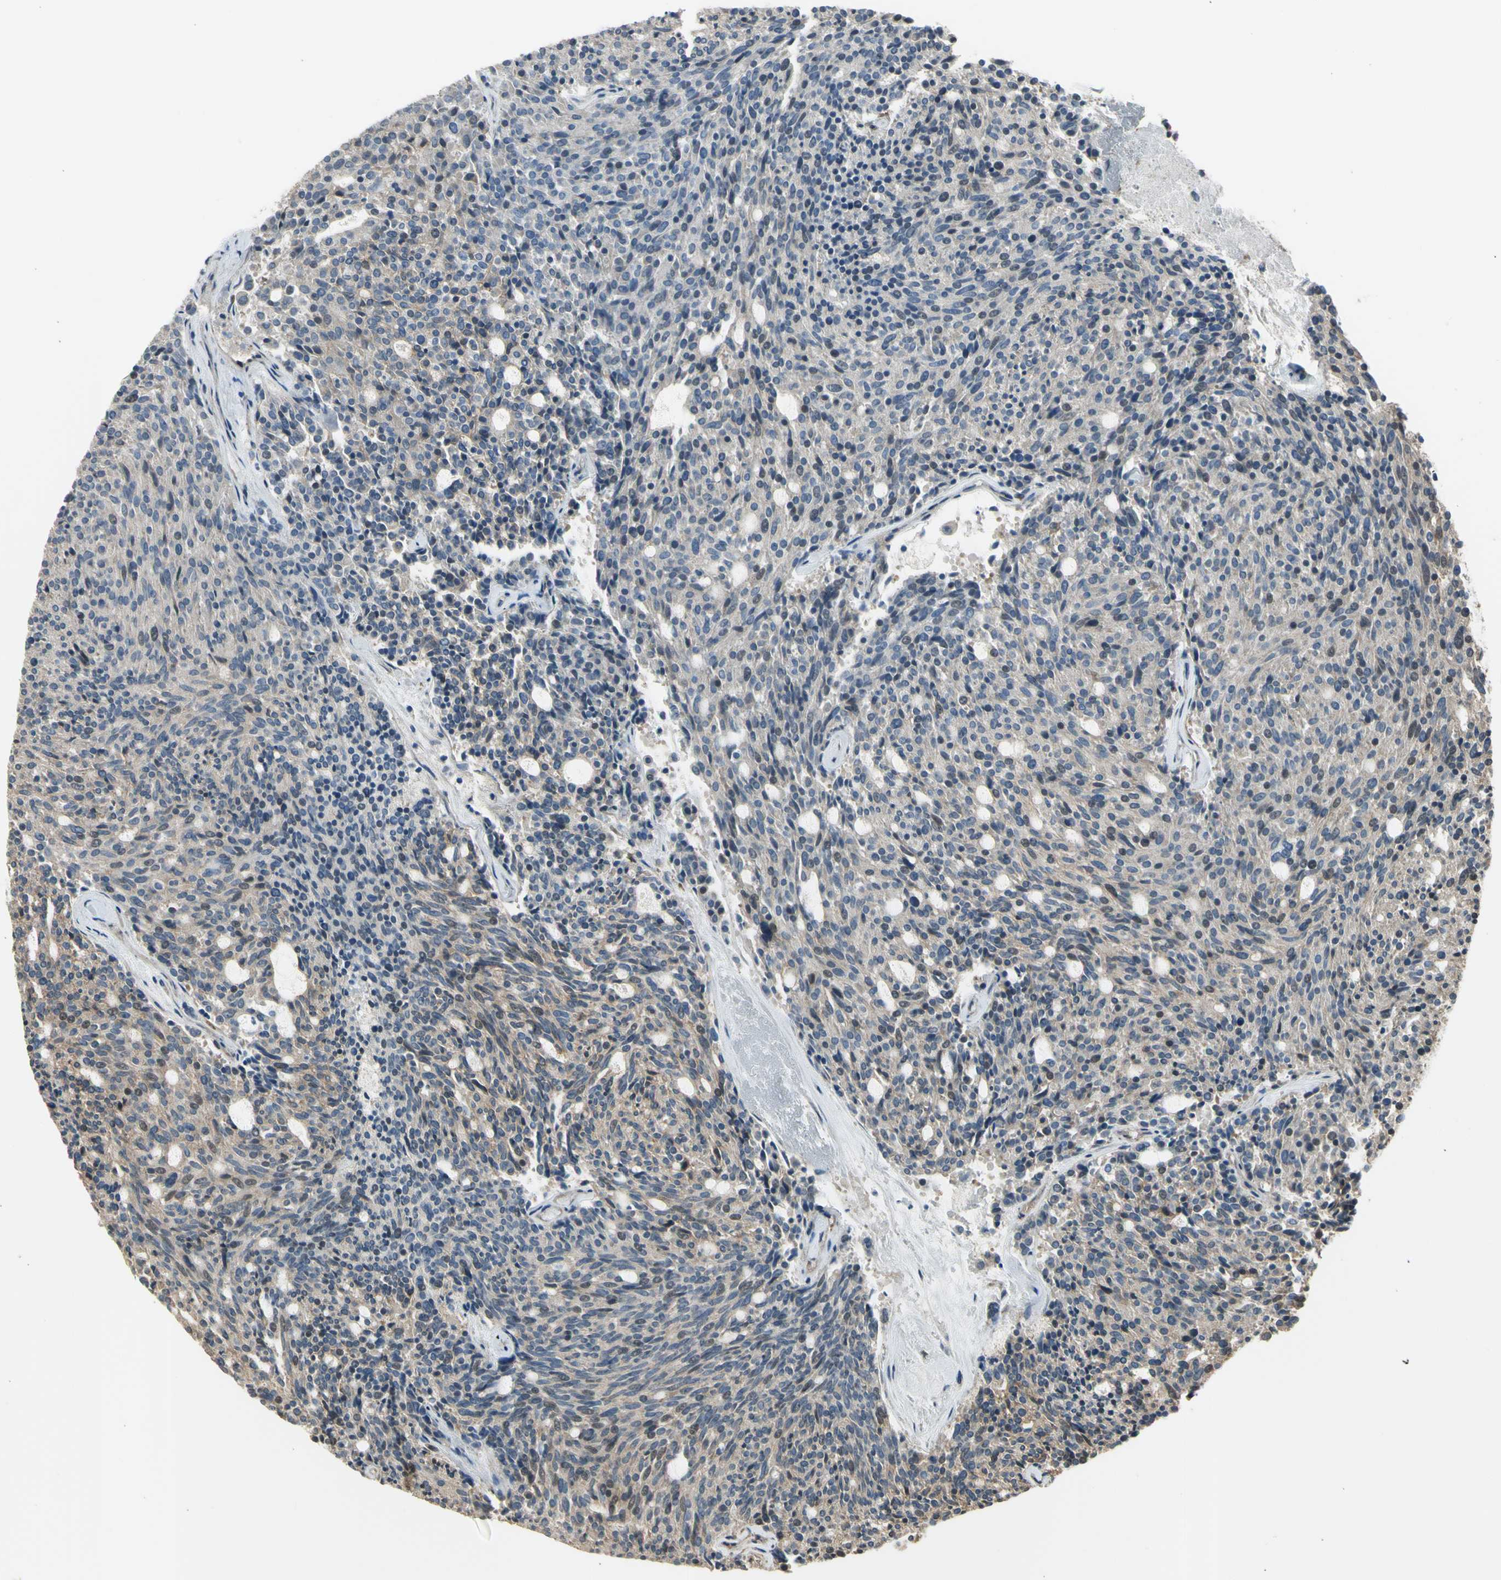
{"staining": {"intensity": "negative", "quantity": "none", "location": "none"}, "tissue": "carcinoid", "cell_type": "Tumor cells", "image_type": "cancer", "snomed": [{"axis": "morphology", "description": "Carcinoid, malignant, NOS"}, {"axis": "topography", "description": "Pancreas"}], "caption": "A high-resolution image shows immunohistochemistry (IHC) staining of malignant carcinoid, which displays no significant staining in tumor cells.", "gene": "EFNB2", "patient": {"sex": "female", "age": 54}}